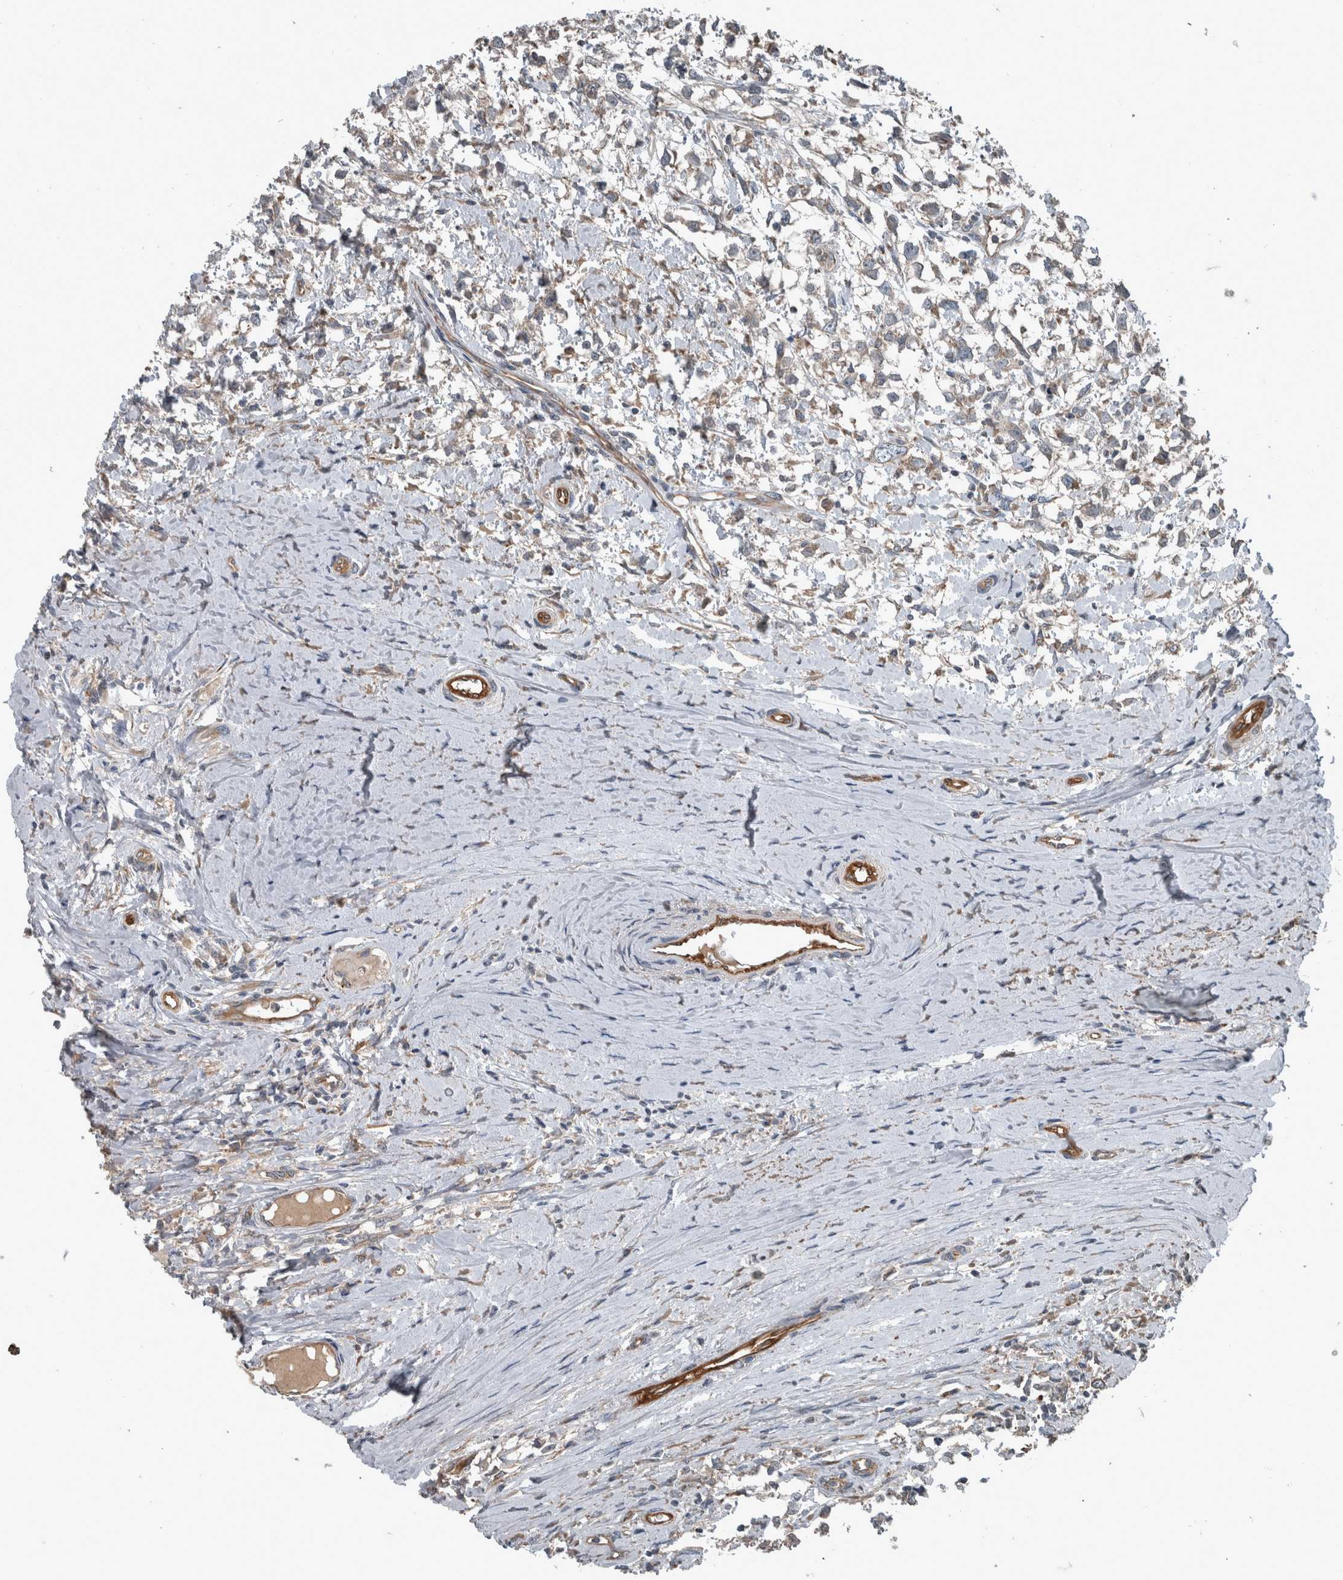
{"staining": {"intensity": "weak", "quantity": "<25%", "location": "cytoplasmic/membranous"}, "tissue": "testis cancer", "cell_type": "Tumor cells", "image_type": "cancer", "snomed": [{"axis": "morphology", "description": "Seminoma, NOS"}, {"axis": "morphology", "description": "Carcinoma, Embryonal, NOS"}, {"axis": "topography", "description": "Testis"}], "caption": "DAB (3,3'-diaminobenzidine) immunohistochemical staining of testis cancer (seminoma) shows no significant expression in tumor cells.", "gene": "EXOC8", "patient": {"sex": "male", "age": 51}}